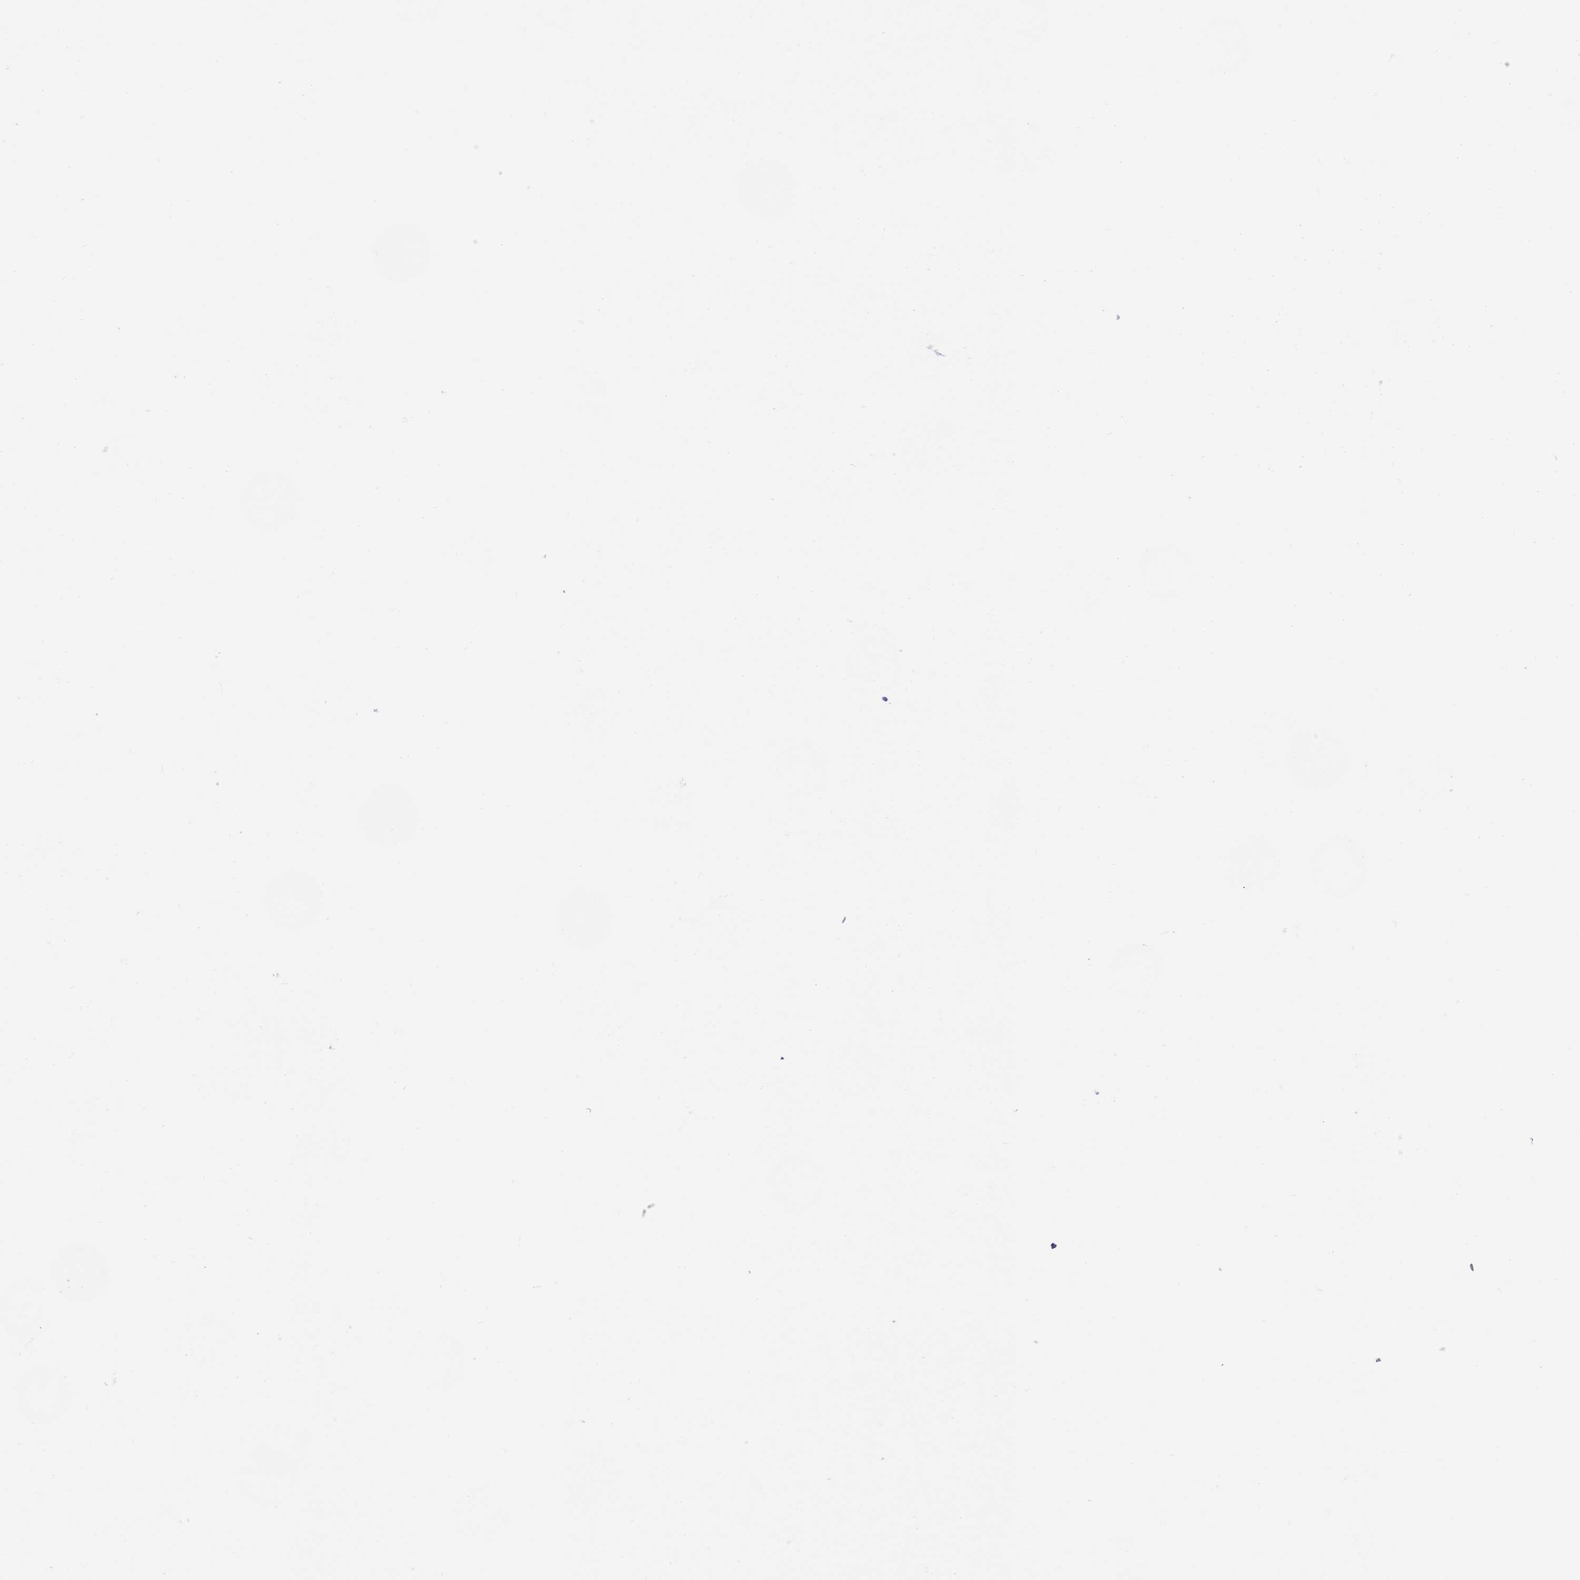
{"staining": {"intensity": "negative", "quantity": "none", "location": "none"}, "tissue": "liver cancer", "cell_type": "Tumor cells", "image_type": "cancer", "snomed": [{"axis": "morphology", "description": "Cholangiocarcinoma"}, {"axis": "topography", "description": "Liver"}], "caption": "Liver cholangiocarcinoma was stained to show a protein in brown. There is no significant expression in tumor cells. (Stains: DAB (3,3'-diaminobenzidine) immunohistochemistry with hematoxylin counter stain, Microscopy: brightfield microscopy at high magnification).", "gene": "HLA-DQB2", "patient": {"sex": "female", "age": 52}}